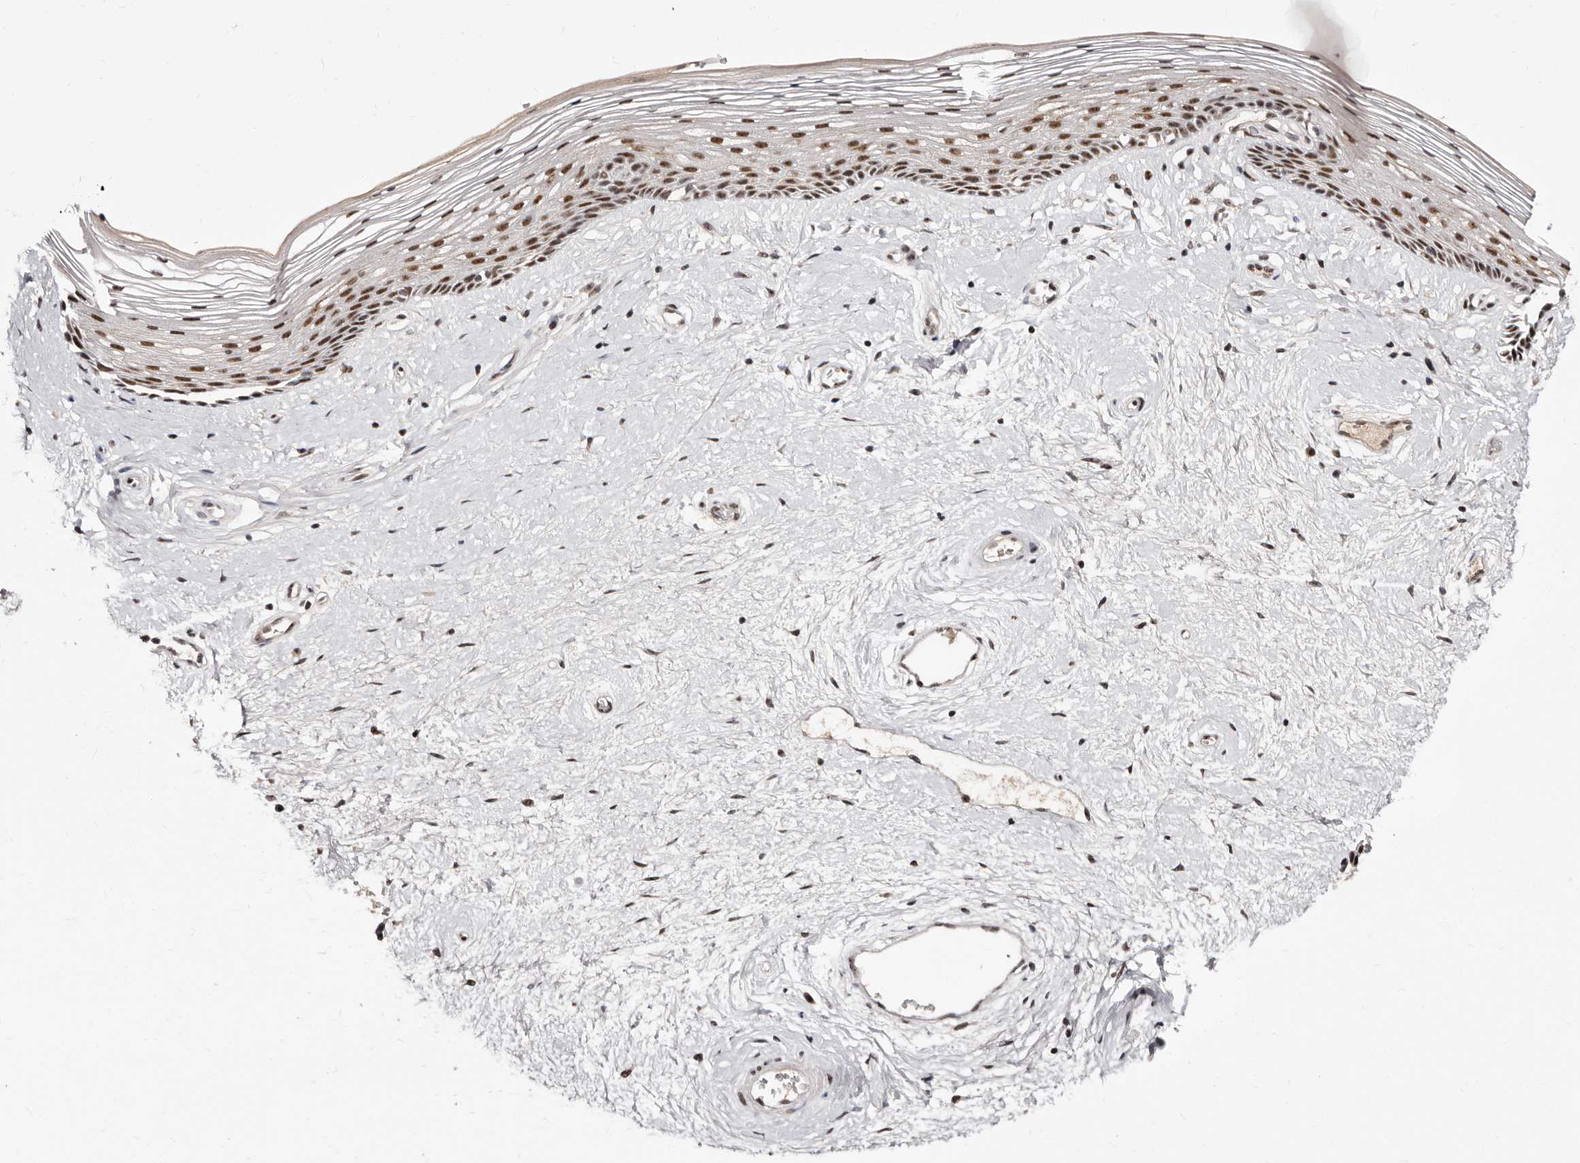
{"staining": {"intensity": "moderate", "quantity": ">75%", "location": "nuclear"}, "tissue": "vagina", "cell_type": "Squamous epithelial cells", "image_type": "normal", "snomed": [{"axis": "morphology", "description": "Normal tissue, NOS"}, {"axis": "topography", "description": "Vagina"}], "caption": "Protein staining of benign vagina reveals moderate nuclear expression in approximately >75% of squamous epithelial cells. (DAB (3,3'-diaminobenzidine) = brown stain, brightfield microscopy at high magnification).", "gene": "ANAPC11", "patient": {"sex": "female", "age": 46}}